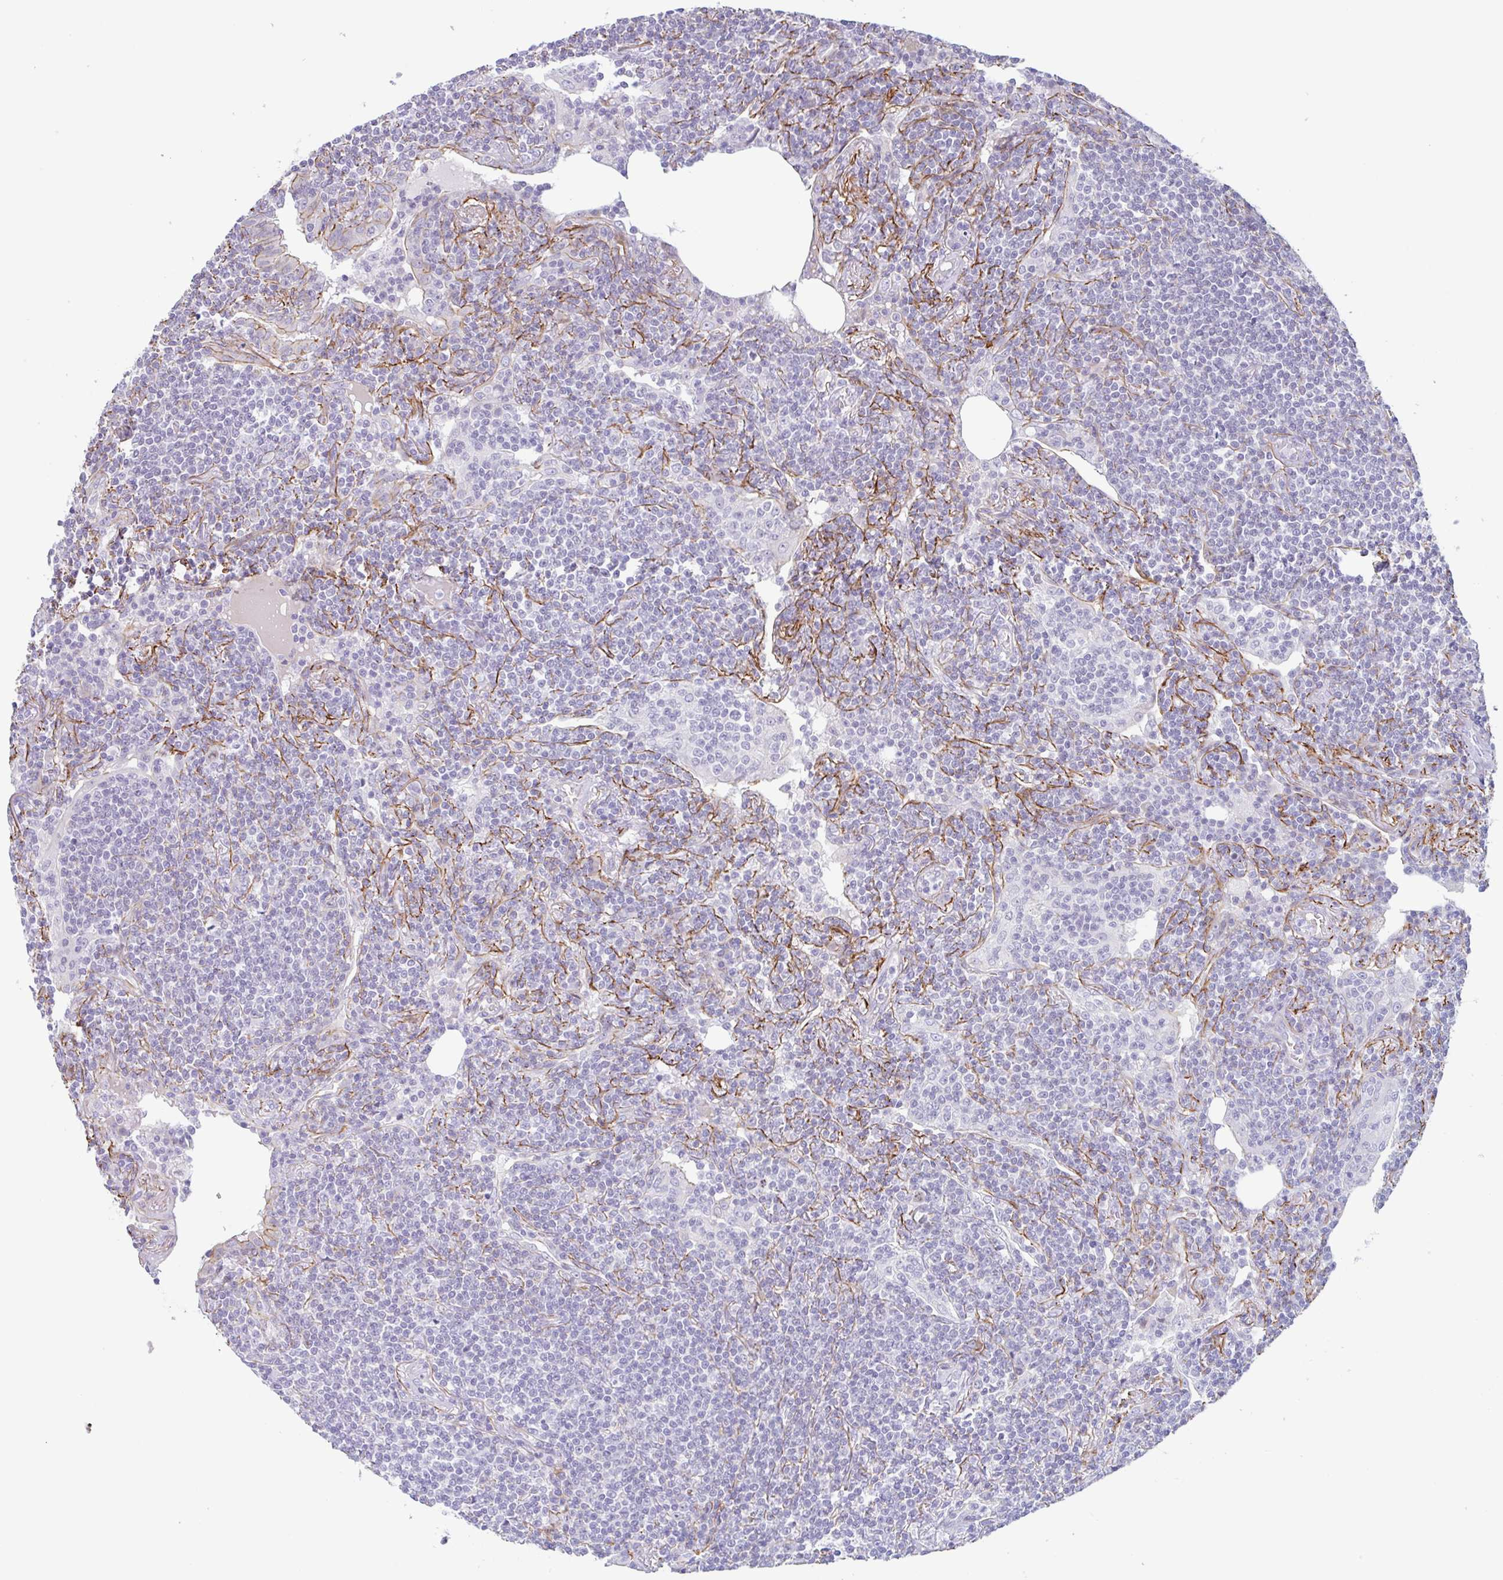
{"staining": {"intensity": "negative", "quantity": "none", "location": "none"}, "tissue": "lymphoma", "cell_type": "Tumor cells", "image_type": "cancer", "snomed": [{"axis": "morphology", "description": "Malignant lymphoma, non-Hodgkin's type, Low grade"}, {"axis": "topography", "description": "Lung"}], "caption": "A photomicrograph of human lymphoma is negative for staining in tumor cells.", "gene": "MYH10", "patient": {"sex": "female", "age": 71}}